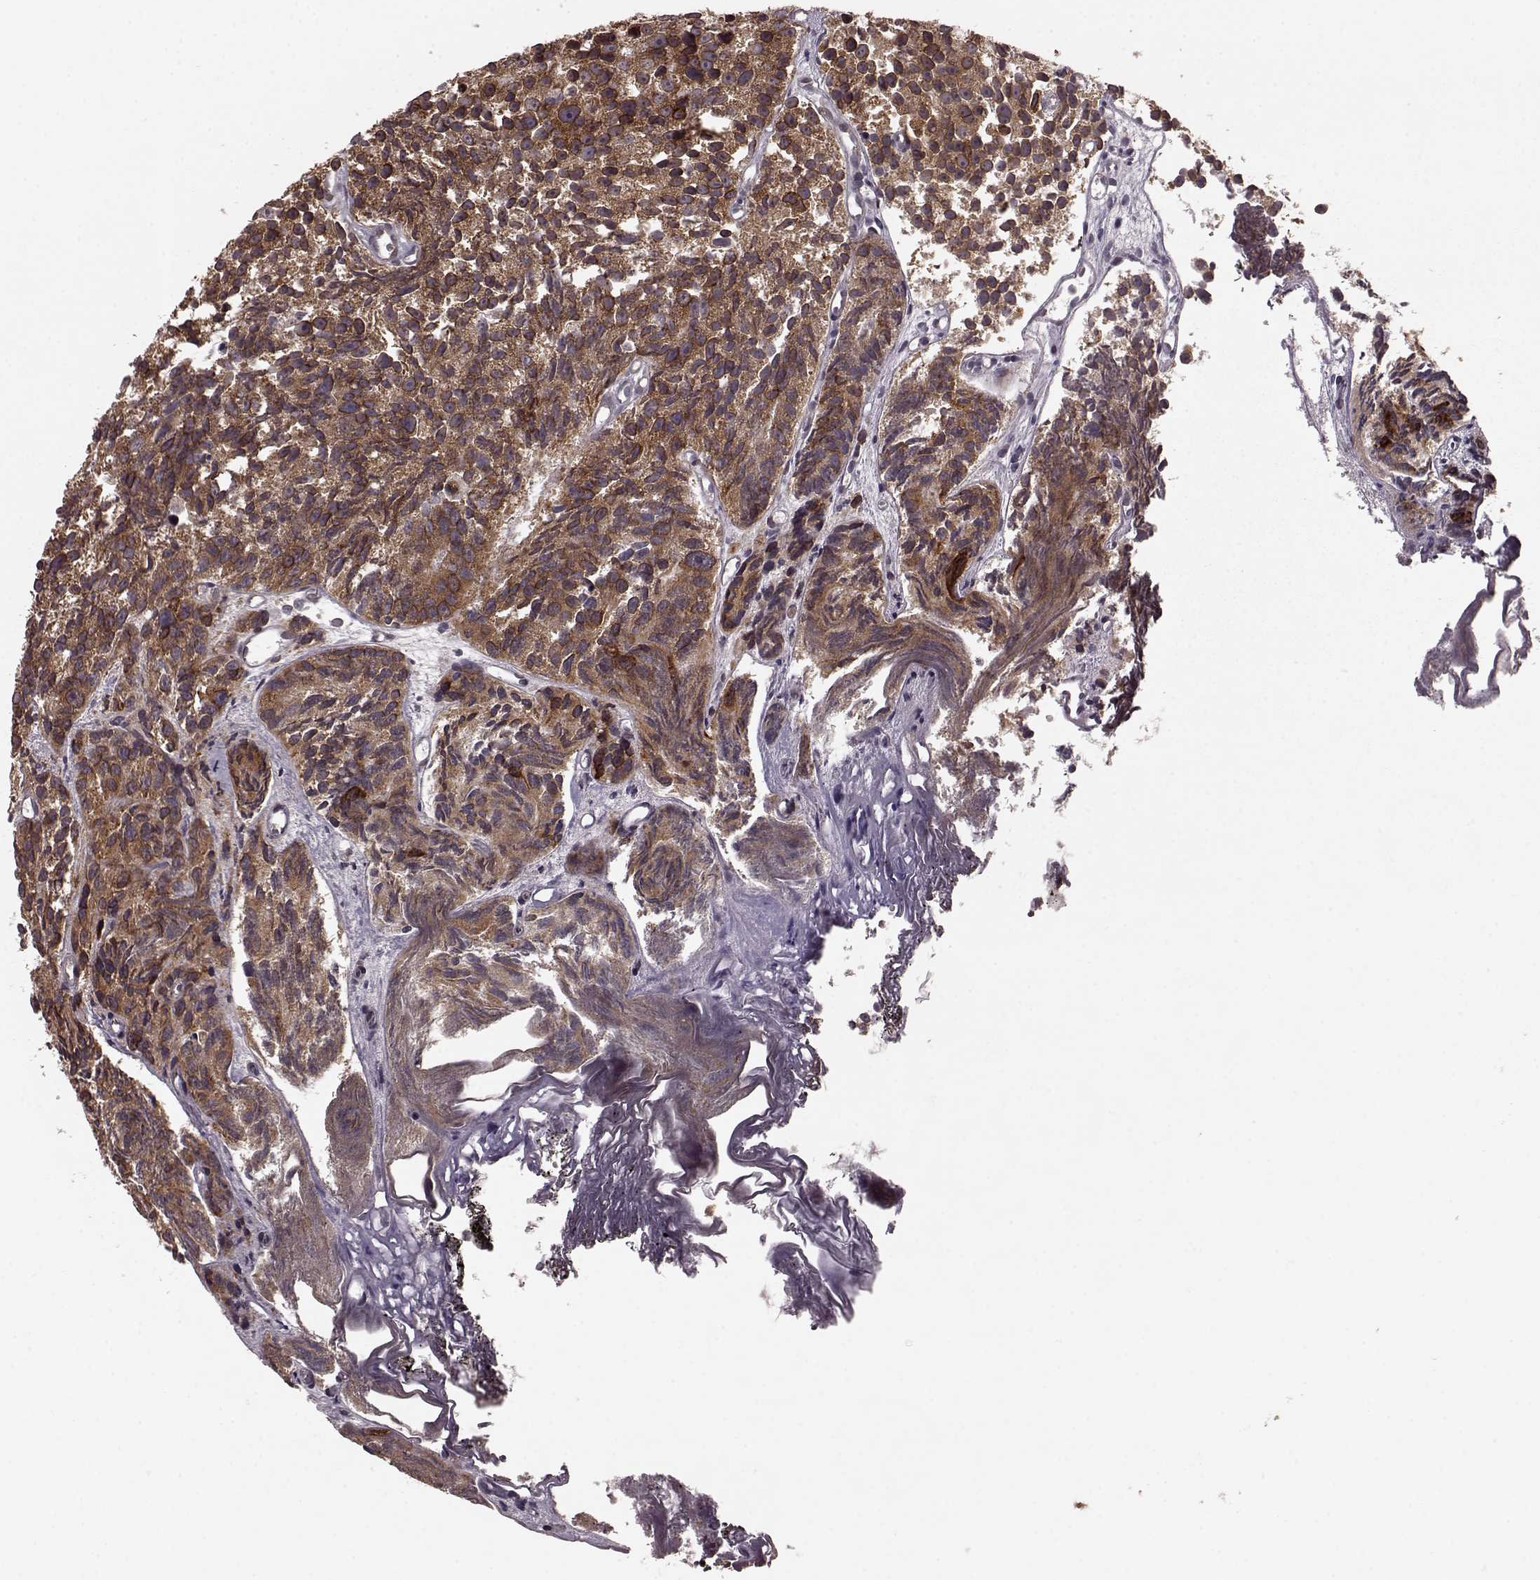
{"staining": {"intensity": "strong", "quantity": ">75%", "location": "cytoplasmic/membranous"}, "tissue": "prostate cancer", "cell_type": "Tumor cells", "image_type": "cancer", "snomed": [{"axis": "morphology", "description": "Adenocarcinoma, High grade"}, {"axis": "topography", "description": "Prostate"}], "caption": "Immunohistochemical staining of human prostate cancer demonstrates high levels of strong cytoplasmic/membranous protein positivity in approximately >75% of tumor cells.", "gene": "ELOVL5", "patient": {"sex": "male", "age": 77}}